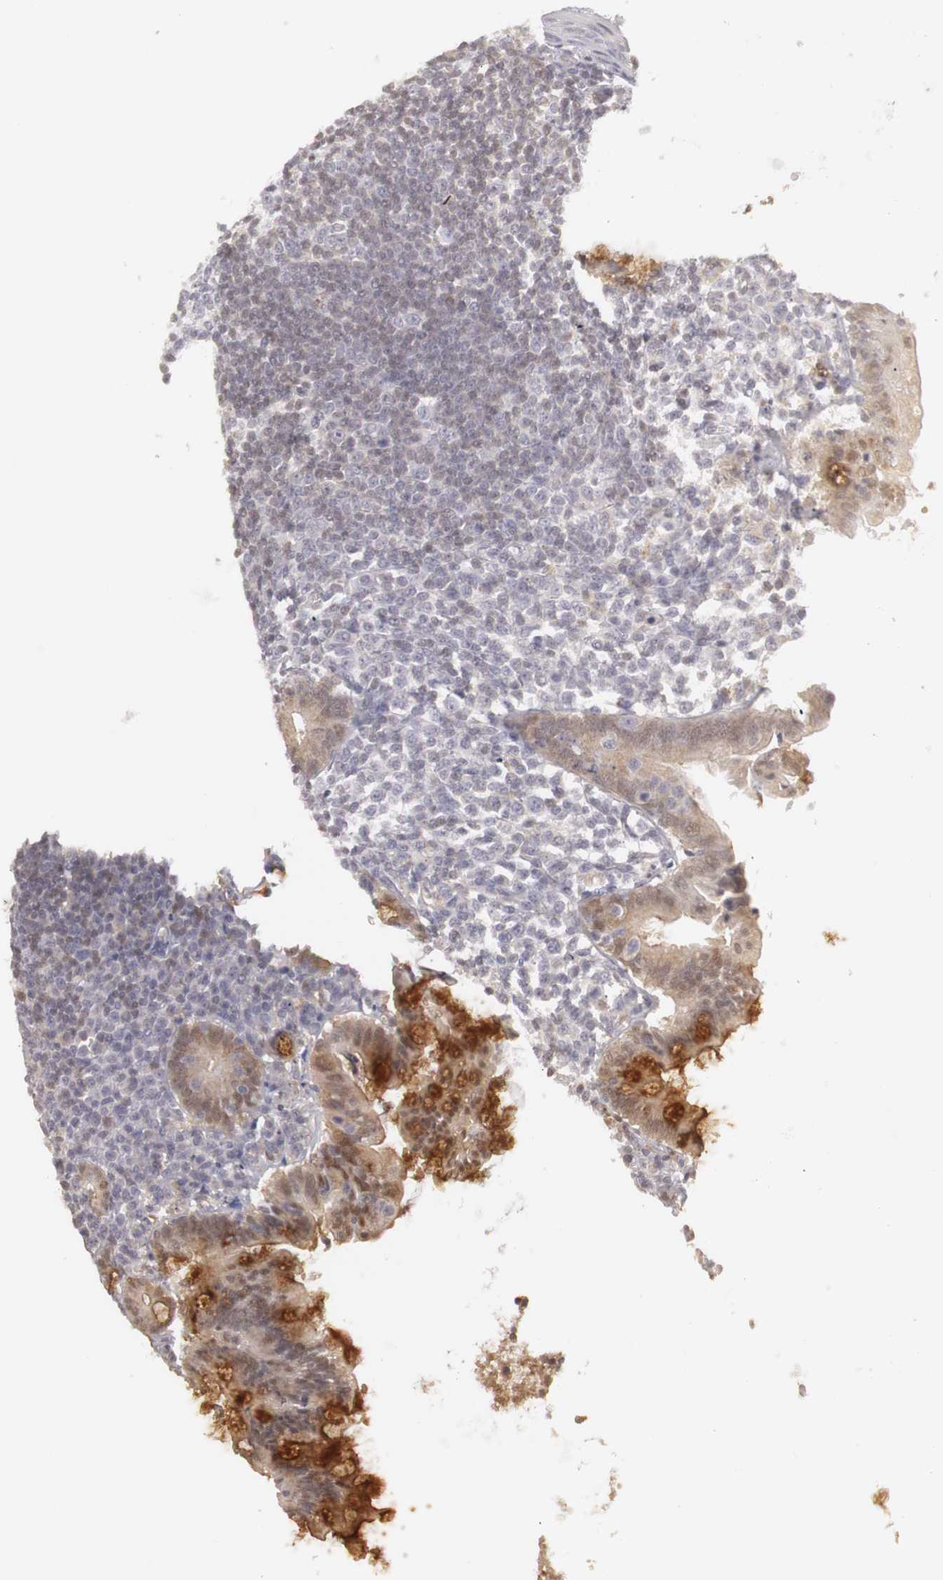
{"staining": {"intensity": "strong", "quantity": ">75%", "location": "cytoplasmic/membranous"}, "tissue": "appendix", "cell_type": "Glandular cells", "image_type": "normal", "snomed": [{"axis": "morphology", "description": "Normal tissue, NOS"}, {"axis": "topography", "description": "Appendix"}], "caption": "Protein expression analysis of benign human appendix reveals strong cytoplasmic/membranous staining in approximately >75% of glandular cells. Immunohistochemistry stains the protein in brown and the nuclei are stained blue.", "gene": "PLEKHA1", "patient": {"sex": "female", "age": 66}}